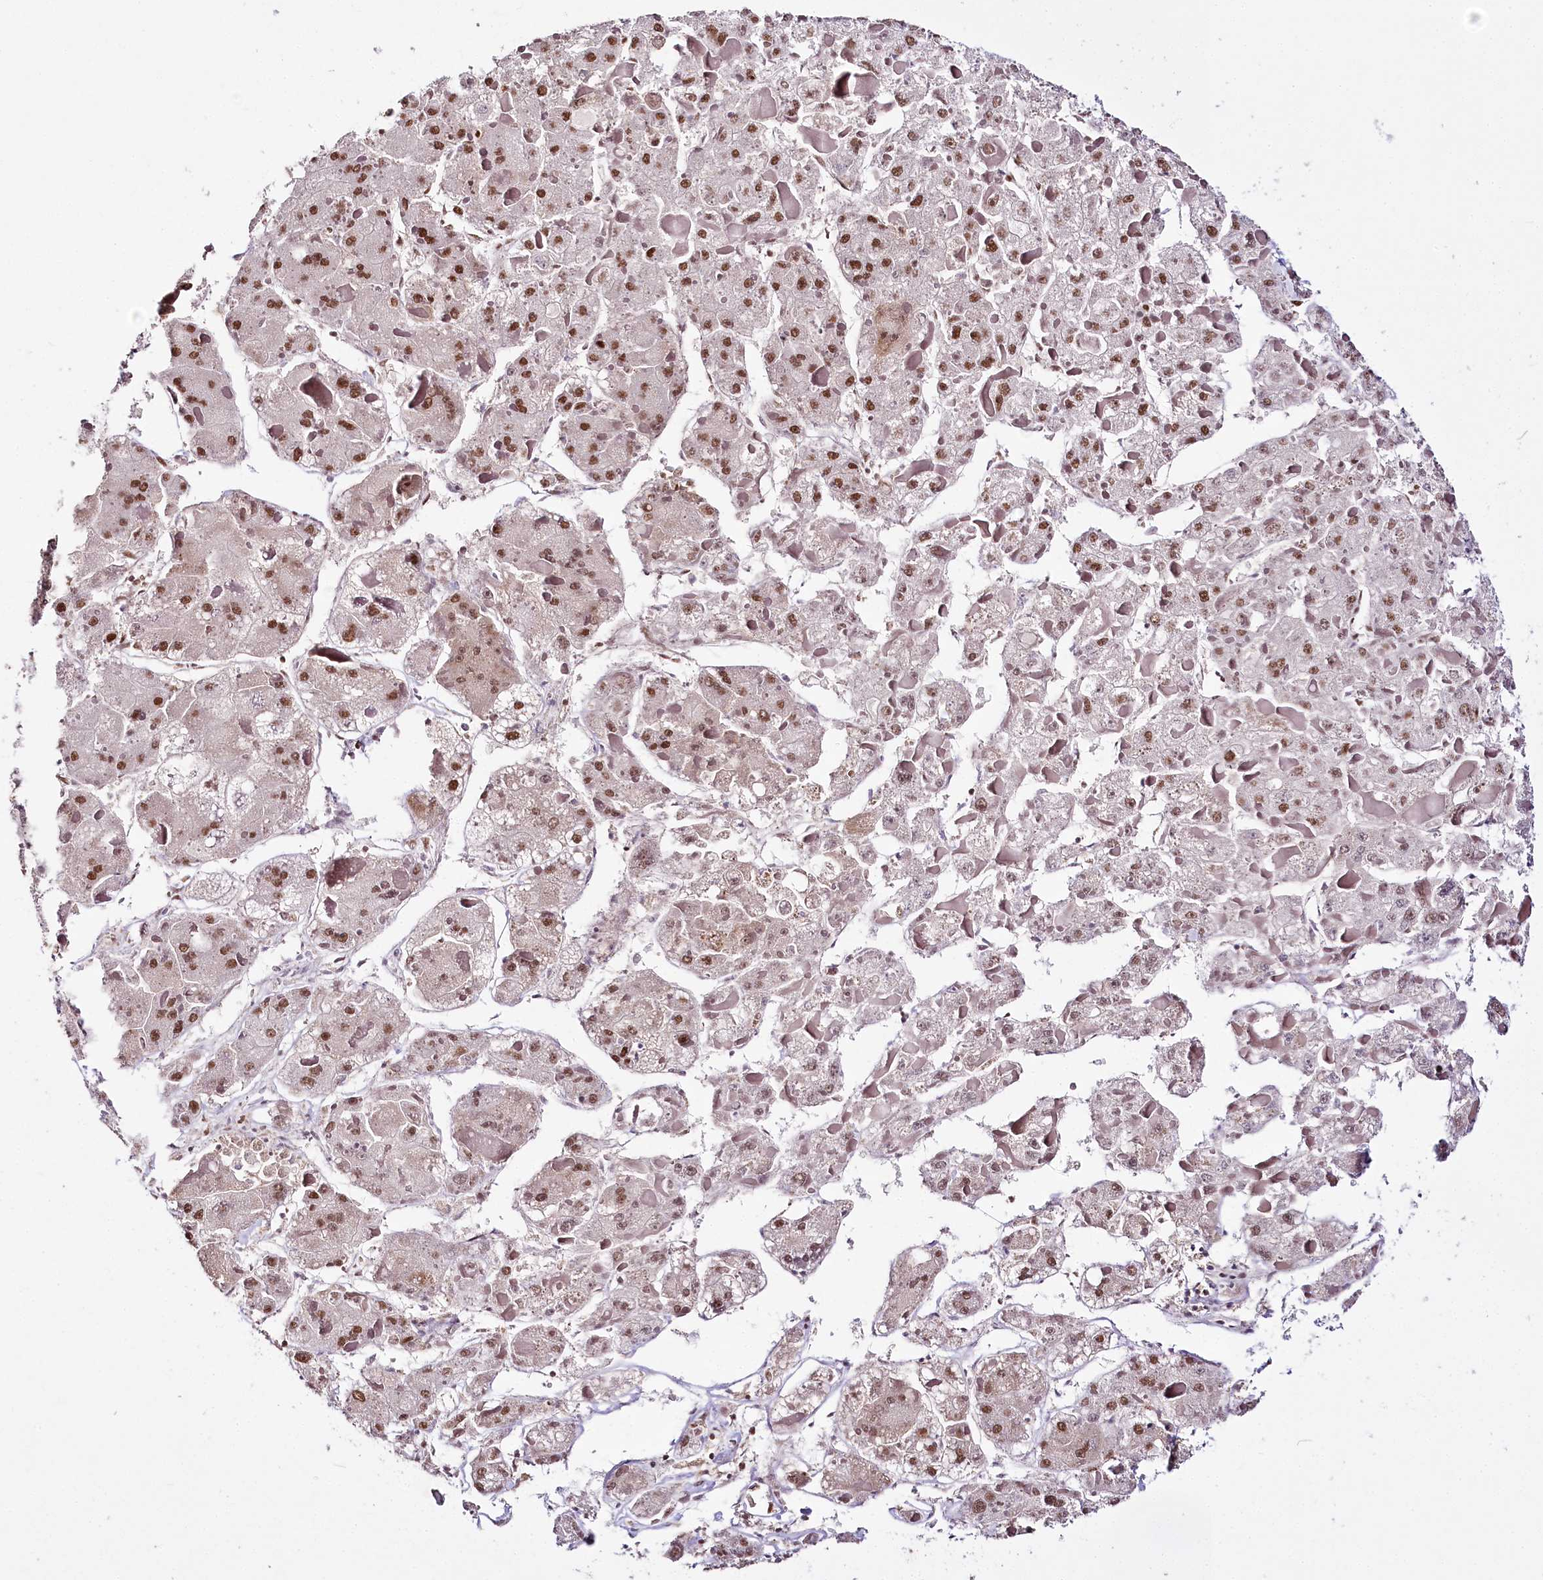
{"staining": {"intensity": "moderate", "quantity": ">75%", "location": "nuclear"}, "tissue": "liver cancer", "cell_type": "Tumor cells", "image_type": "cancer", "snomed": [{"axis": "morphology", "description": "Carcinoma, Hepatocellular, NOS"}, {"axis": "topography", "description": "Liver"}], "caption": "About >75% of tumor cells in human hepatocellular carcinoma (liver) display moderate nuclear protein positivity as visualized by brown immunohistochemical staining.", "gene": "SMARCE1", "patient": {"sex": "female", "age": 73}}